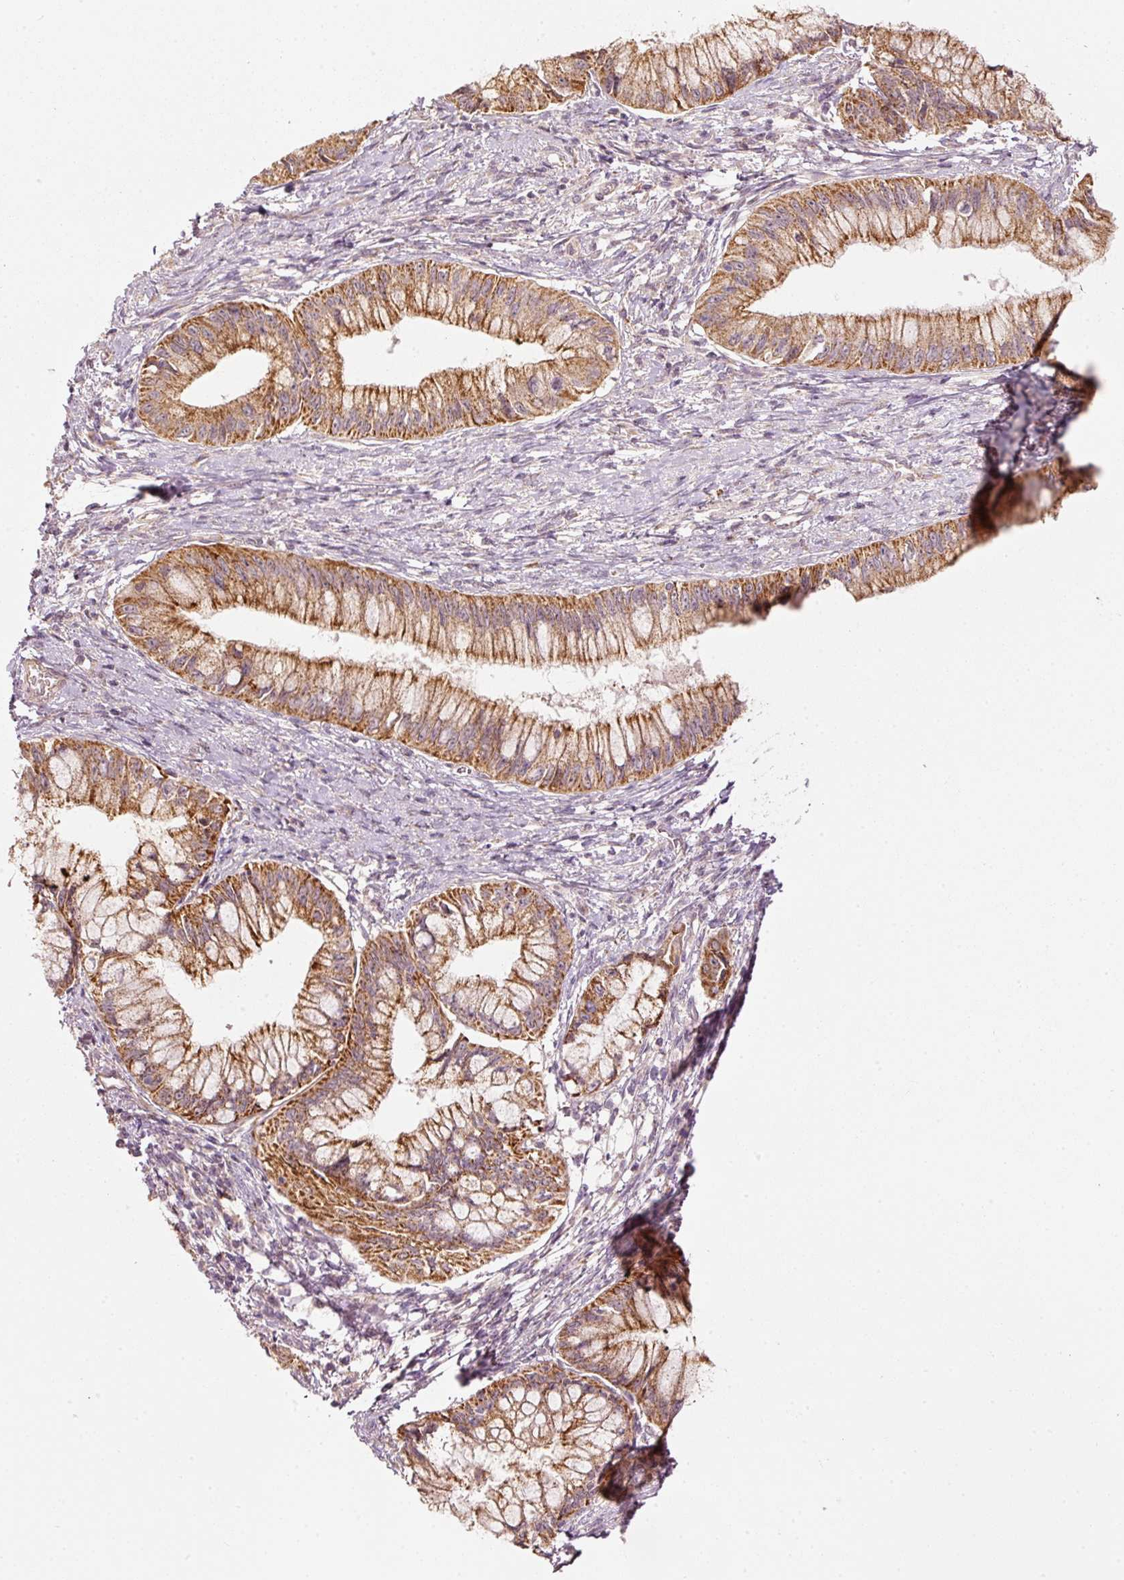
{"staining": {"intensity": "strong", "quantity": ">75%", "location": "cytoplasmic/membranous"}, "tissue": "pancreatic cancer", "cell_type": "Tumor cells", "image_type": "cancer", "snomed": [{"axis": "morphology", "description": "Adenocarcinoma, NOS"}, {"axis": "topography", "description": "Pancreas"}], "caption": "Immunohistochemistry image of pancreatic cancer stained for a protein (brown), which shows high levels of strong cytoplasmic/membranous expression in about >75% of tumor cells.", "gene": "ARHGAP22", "patient": {"sex": "male", "age": 48}}